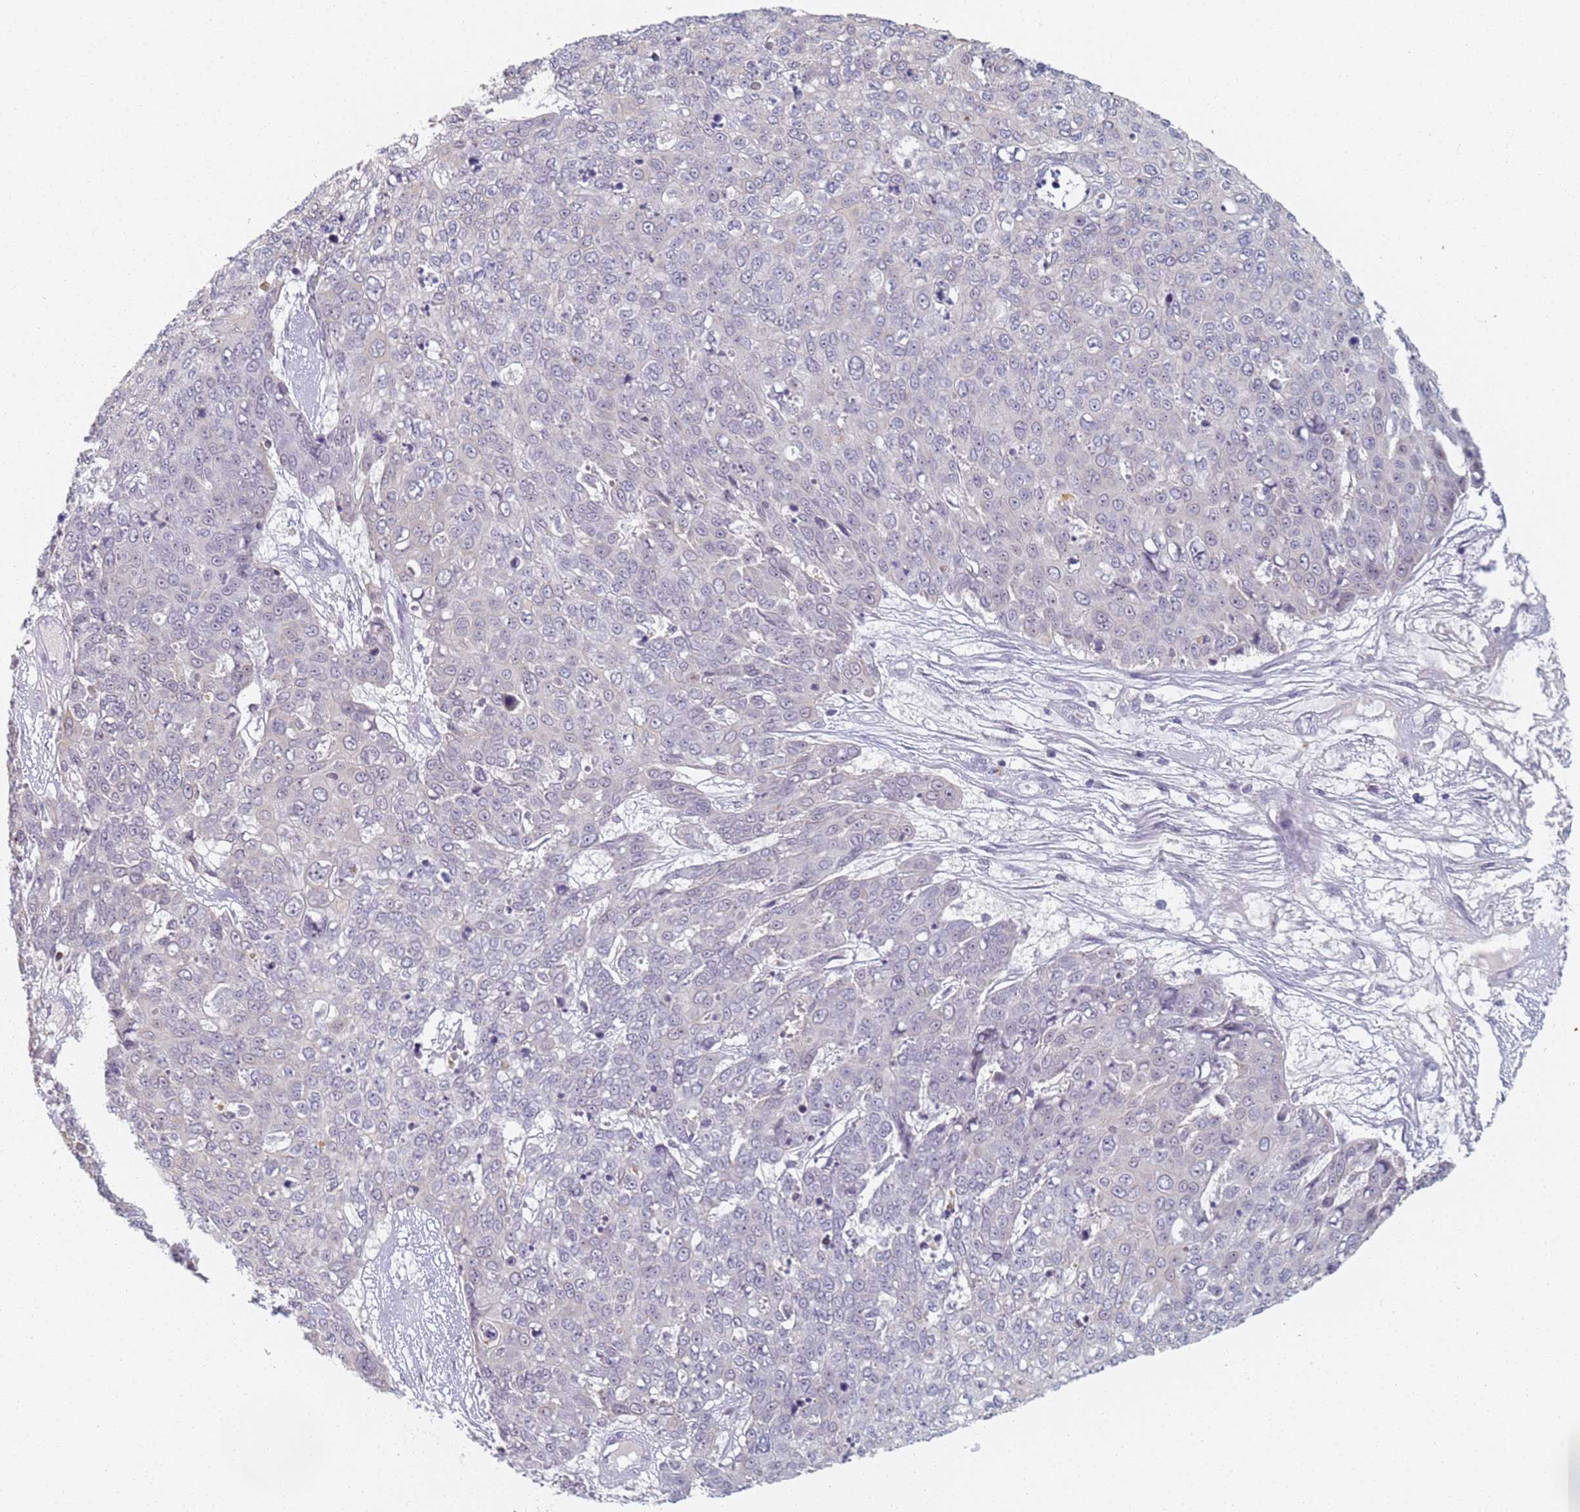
{"staining": {"intensity": "negative", "quantity": "none", "location": "none"}, "tissue": "skin cancer", "cell_type": "Tumor cells", "image_type": "cancer", "snomed": [{"axis": "morphology", "description": "Squamous cell carcinoma, NOS"}, {"axis": "topography", "description": "Skin"}], "caption": "High magnification brightfield microscopy of skin cancer (squamous cell carcinoma) stained with DAB (3,3'-diaminobenzidine) (brown) and counterstained with hematoxylin (blue): tumor cells show no significant staining. The staining was performed using DAB to visualize the protein expression in brown, while the nuclei were stained in blue with hematoxylin (Magnification: 20x).", "gene": "SLC38A9", "patient": {"sex": "male", "age": 71}}